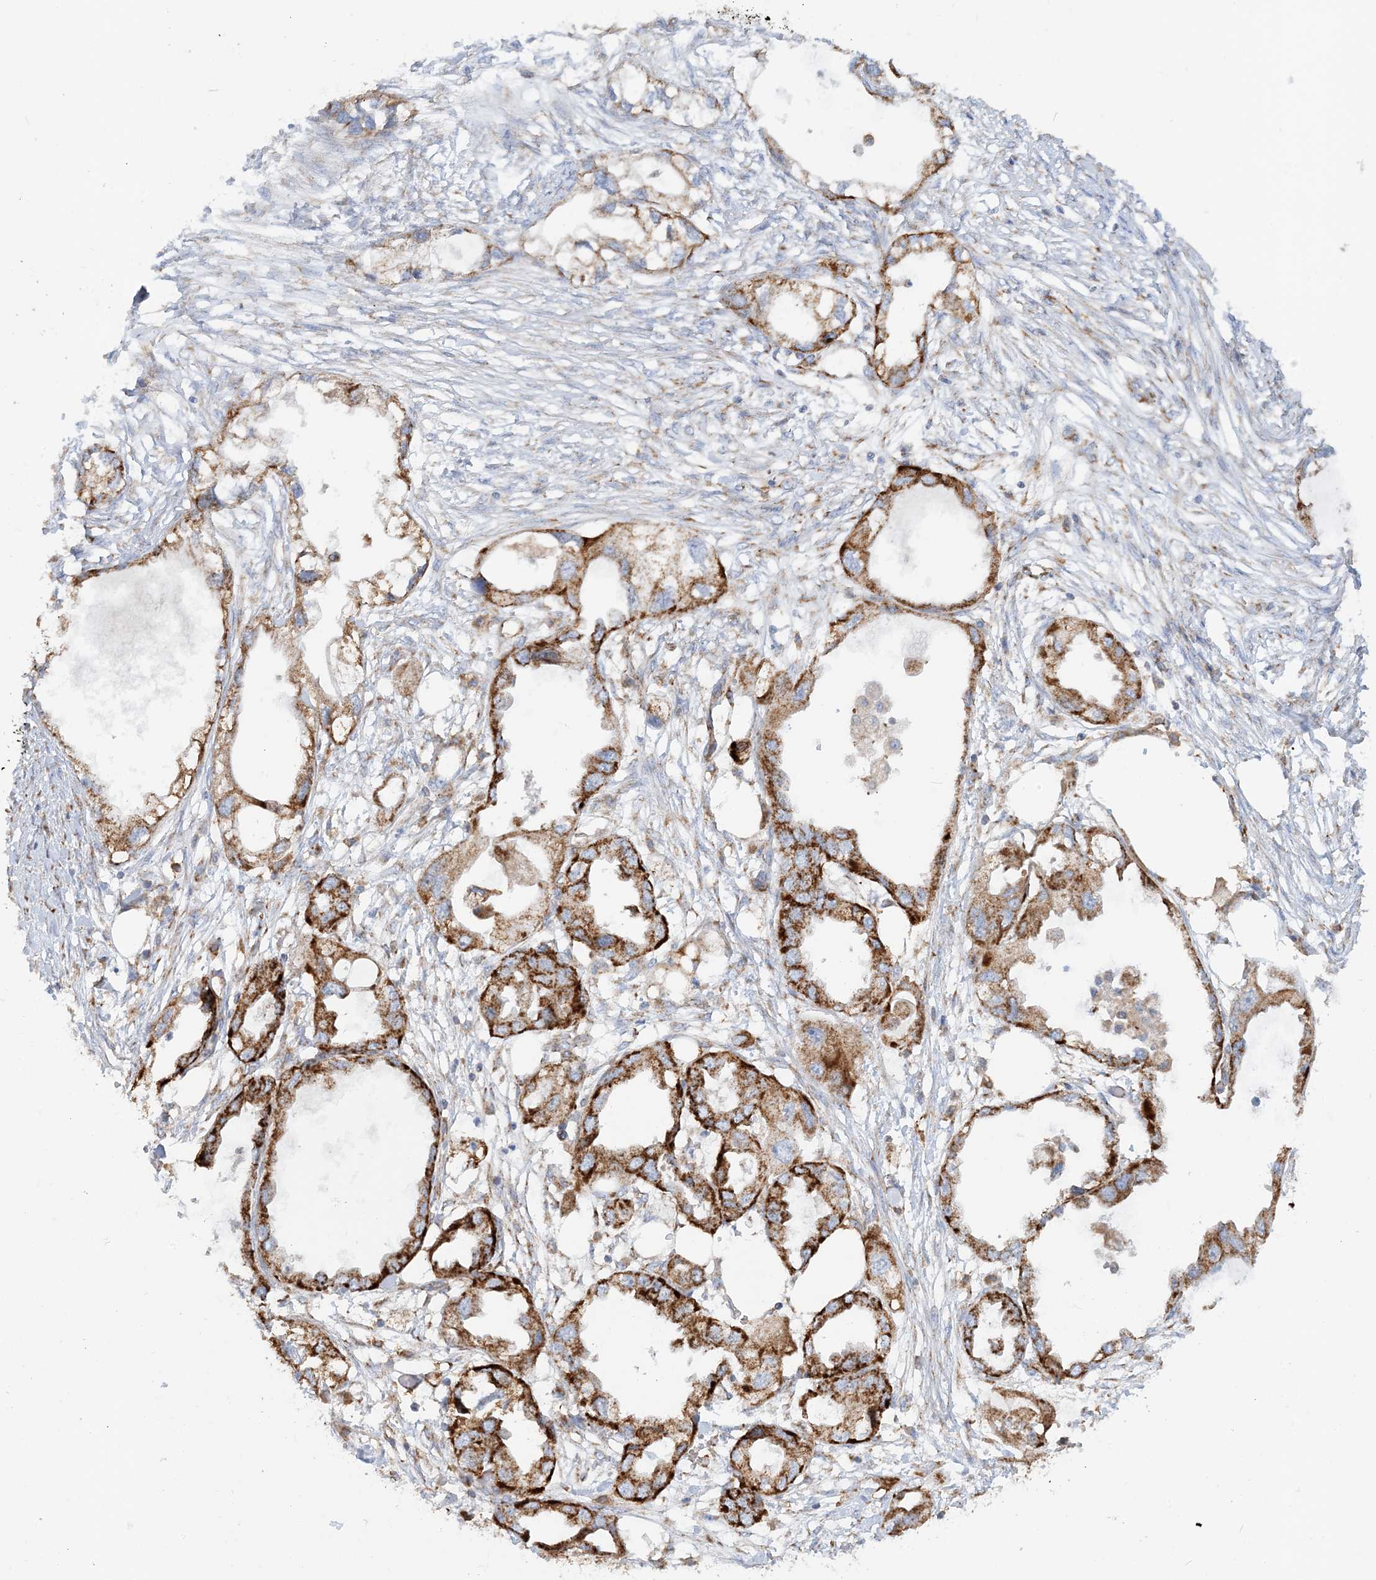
{"staining": {"intensity": "strong", "quantity": "25%-75%", "location": "cytoplasmic/membranous"}, "tissue": "endometrial cancer", "cell_type": "Tumor cells", "image_type": "cancer", "snomed": [{"axis": "morphology", "description": "Adenocarcinoma, NOS"}, {"axis": "morphology", "description": "Adenocarcinoma, metastatic, NOS"}, {"axis": "topography", "description": "Adipose tissue"}, {"axis": "topography", "description": "Endometrium"}], "caption": "Immunohistochemical staining of endometrial metastatic adenocarcinoma exhibits high levels of strong cytoplasmic/membranous expression in approximately 25%-75% of tumor cells. (DAB (3,3'-diaminobenzidine) = brown stain, brightfield microscopy at high magnification).", "gene": "COA3", "patient": {"sex": "female", "age": 67}}